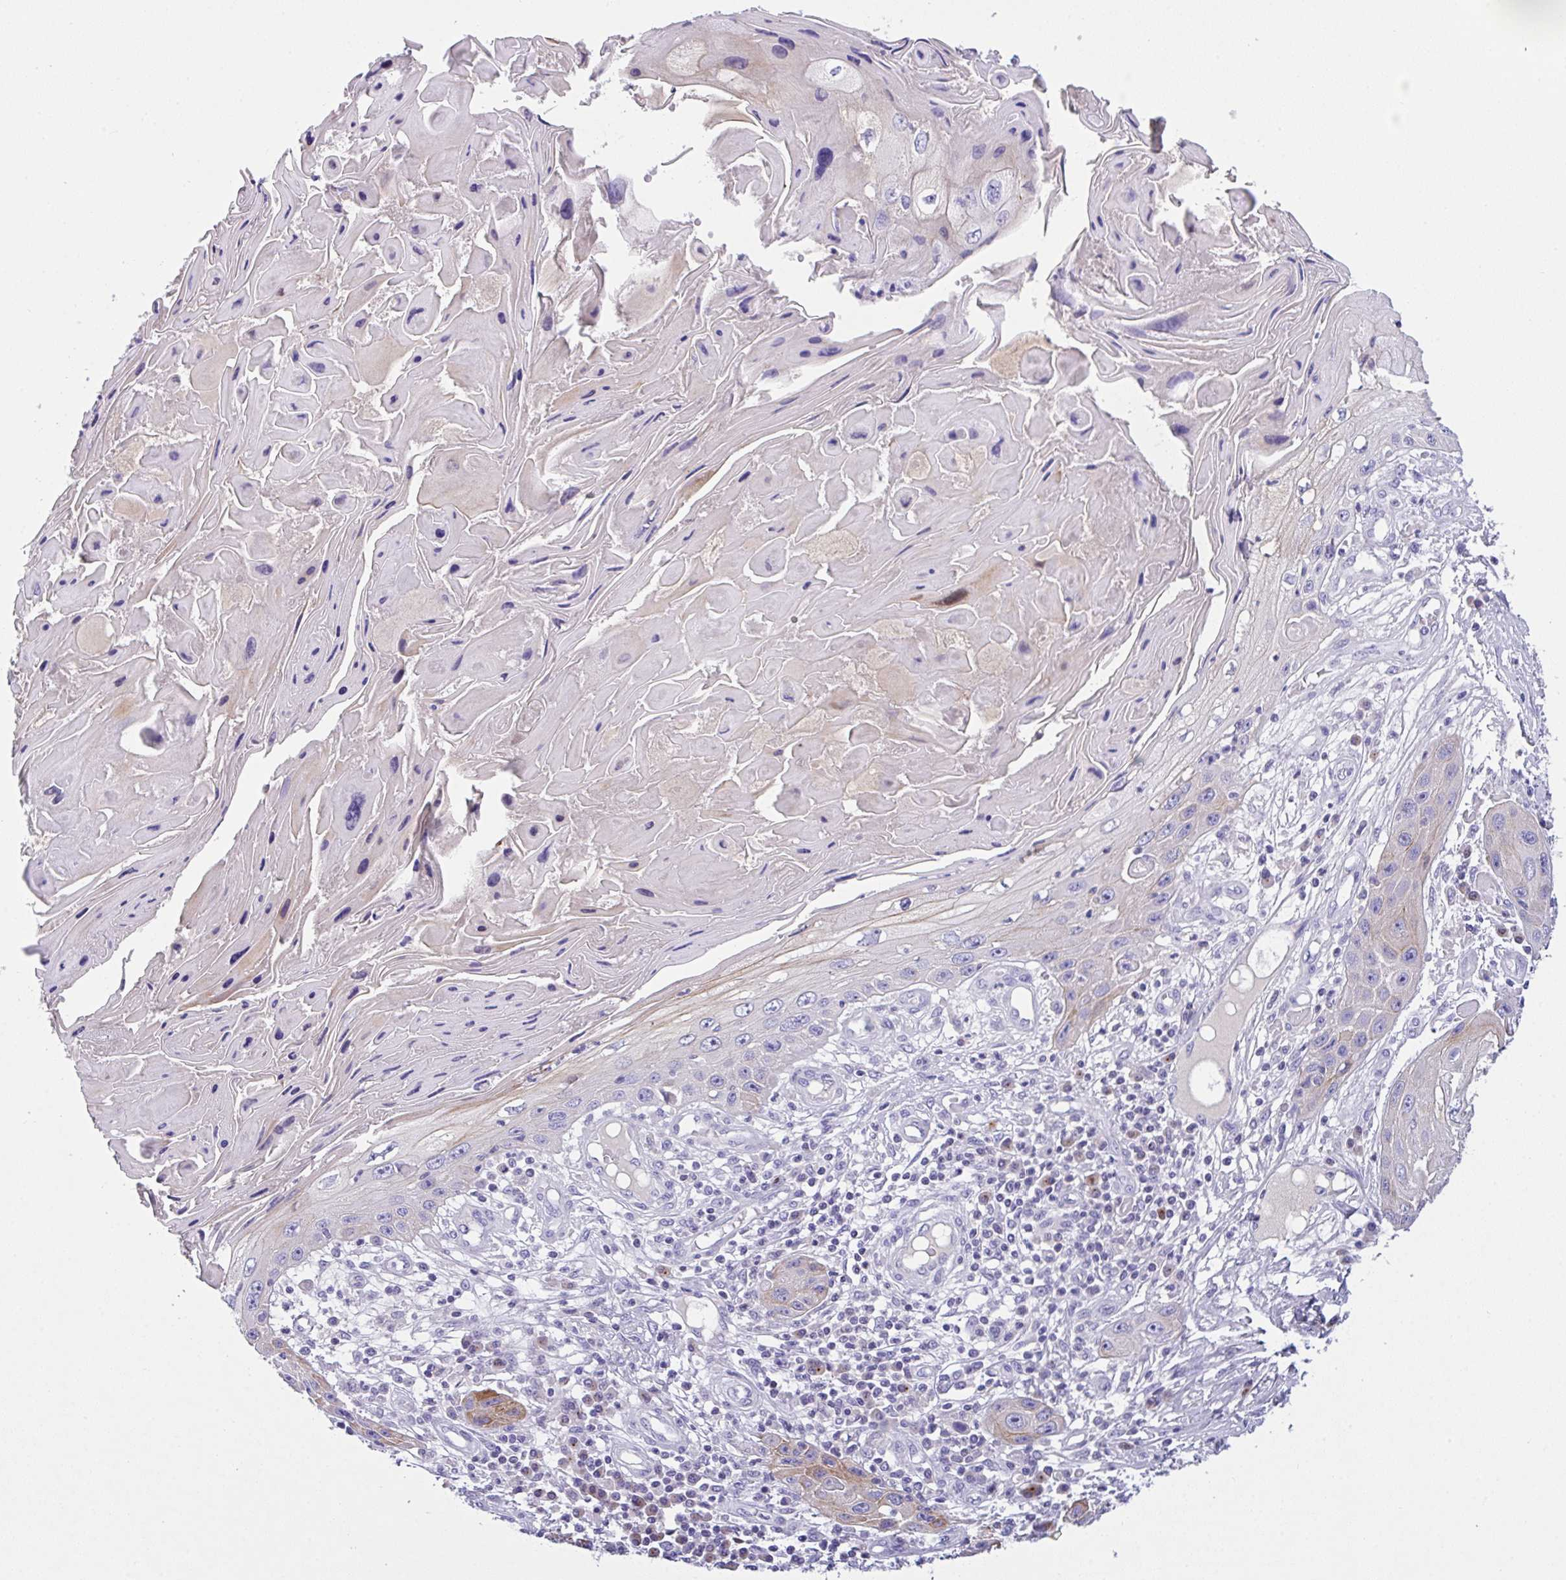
{"staining": {"intensity": "moderate", "quantity": "25%-75%", "location": "cytoplasmic/membranous"}, "tissue": "skin cancer", "cell_type": "Tumor cells", "image_type": "cancer", "snomed": [{"axis": "morphology", "description": "Squamous cell carcinoma, NOS"}, {"axis": "topography", "description": "Skin"}, {"axis": "topography", "description": "Vulva"}], "caption": "This is a photomicrograph of immunohistochemistry staining of squamous cell carcinoma (skin), which shows moderate staining in the cytoplasmic/membranous of tumor cells.", "gene": "FBXL20", "patient": {"sex": "female", "age": 44}}